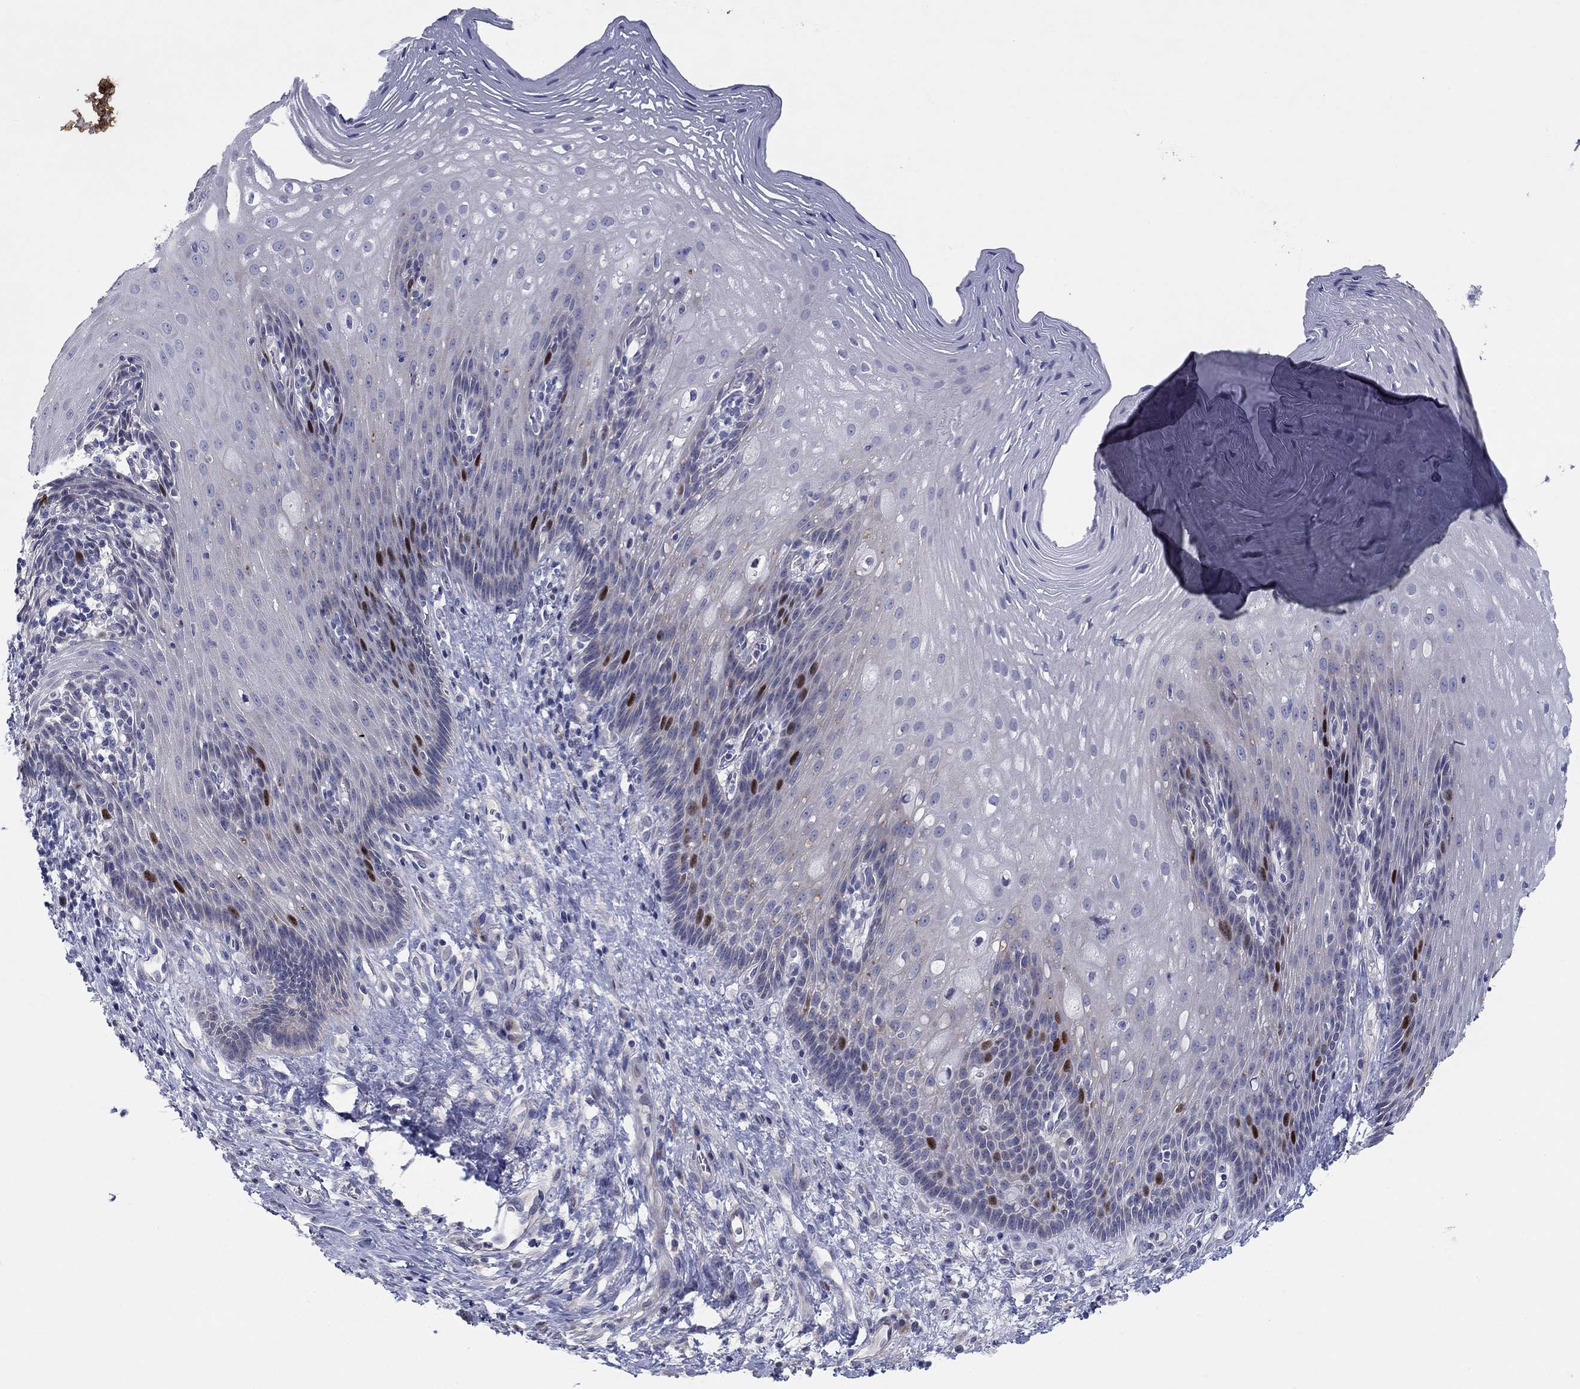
{"staining": {"intensity": "strong", "quantity": "<25%", "location": "nuclear"}, "tissue": "esophagus", "cell_type": "Squamous epithelial cells", "image_type": "normal", "snomed": [{"axis": "morphology", "description": "Normal tissue, NOS"}, {"axis": "topography", "description": "Esophagus"}], "caption": "Immunohistochemical staining of benign esophagus reveals medium levels of strong nuclear expression in approximately <25% of squamous epithelial cells. (DAB IHC, brown staining for protein, blue staining for nuclei).", "gene": "PRC1", "patient": {"sex": "male", "age": 76}}